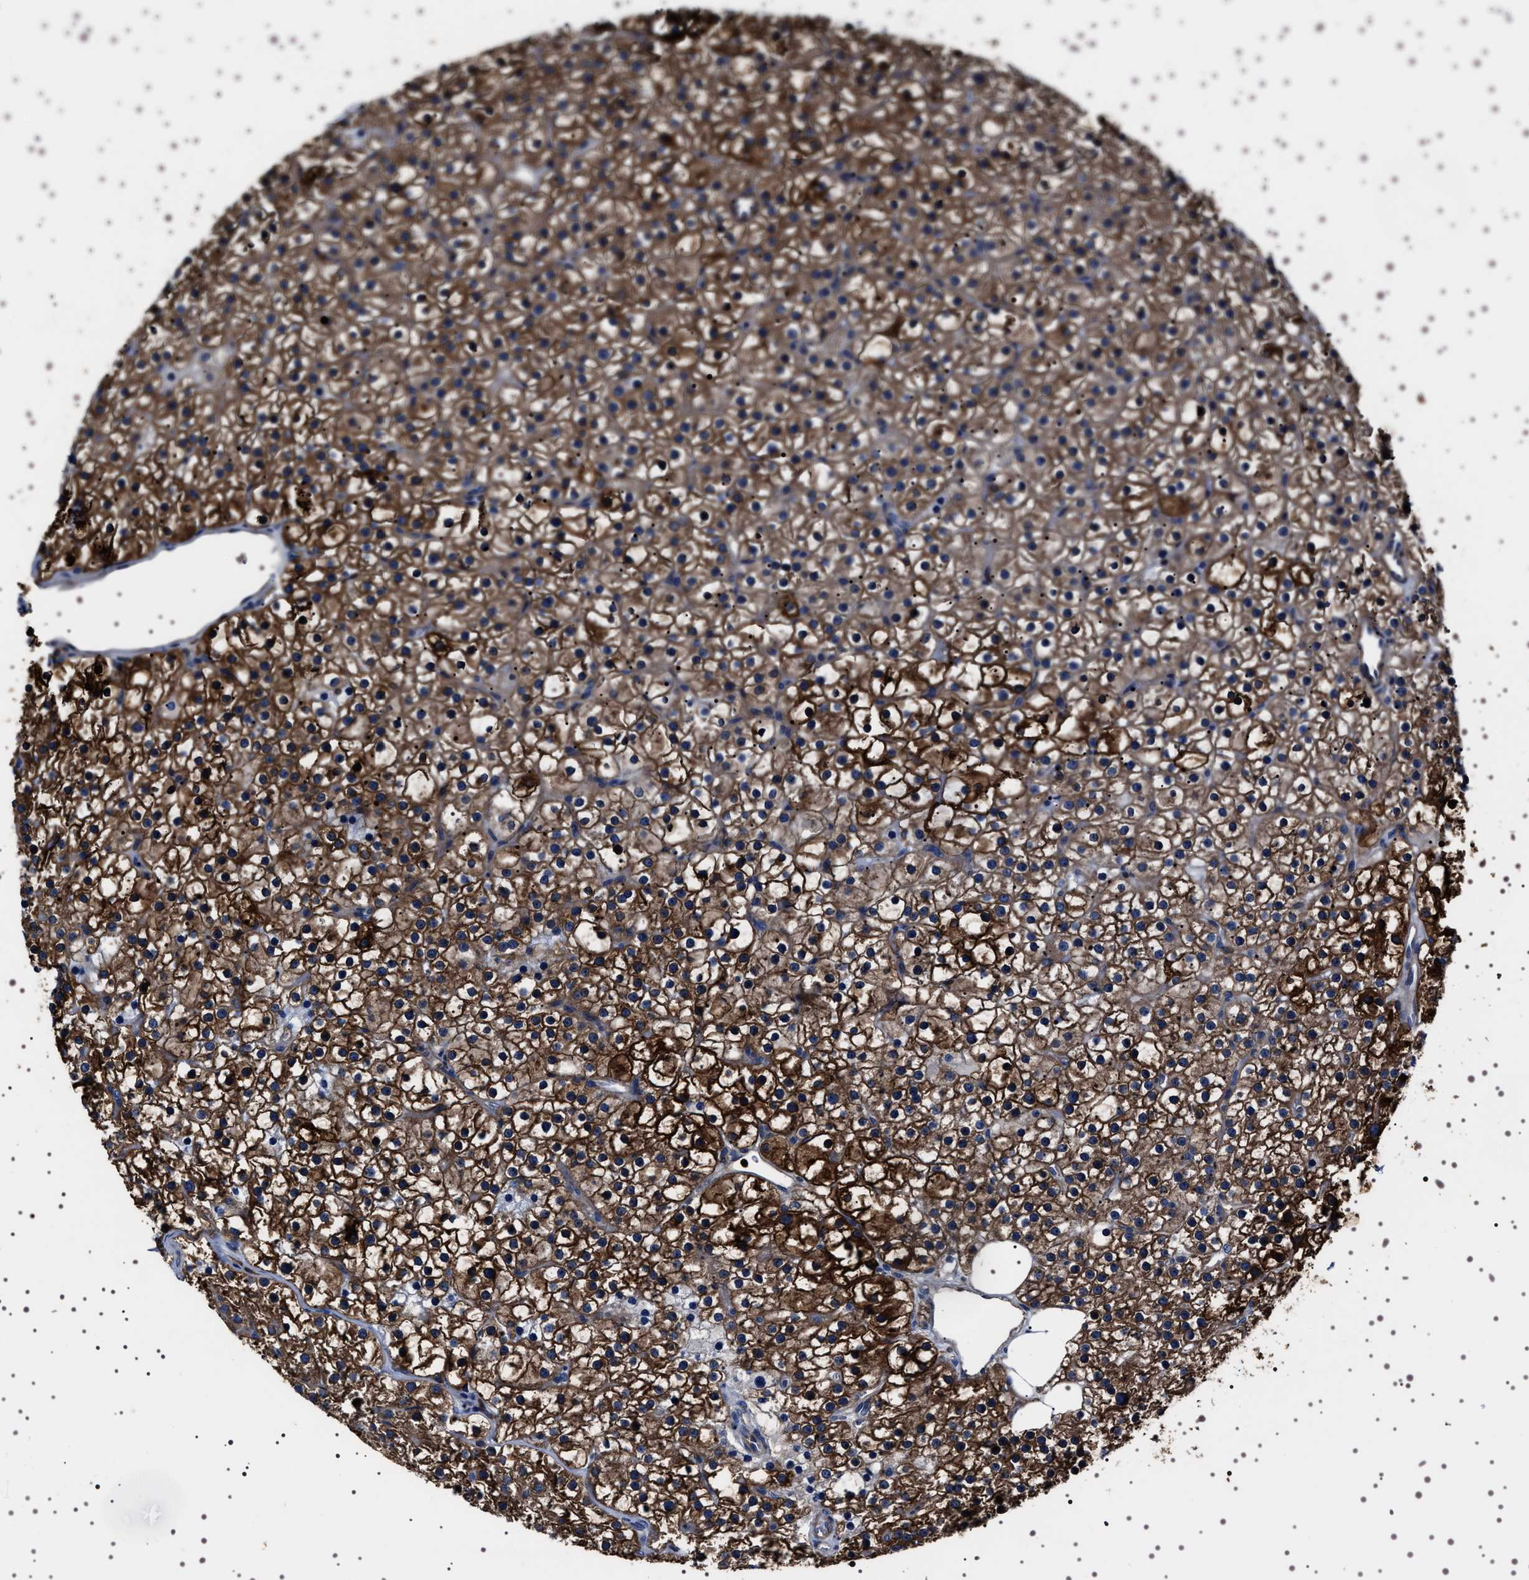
{"staining": {"intensity": "strong", "quantity": ">75%", "location": "cytoplasmic/membranous"}, "tissue": "parathyroid gland", "cell_type": "Glandular cells", "image_type": "normal", "snomed": [{"axis": "morphology", "description": "Normal tissue, NOS"}, {"axis": "morphology", "description": "Adenoma, NOS"}, {"axis": "topography", "description": "Parathyroid gland"}], "caption": "Benign parathyroid gland was stained to show a protein in brown. There is high levels of strong cytoplasmic/membranous staining in approximately >75% of glandular cells. Ihc stains the protein of interest in brown and the nuclei are stained blue.", "gene": "WDR1", "patient": {"sex": "female", "age": 70}}